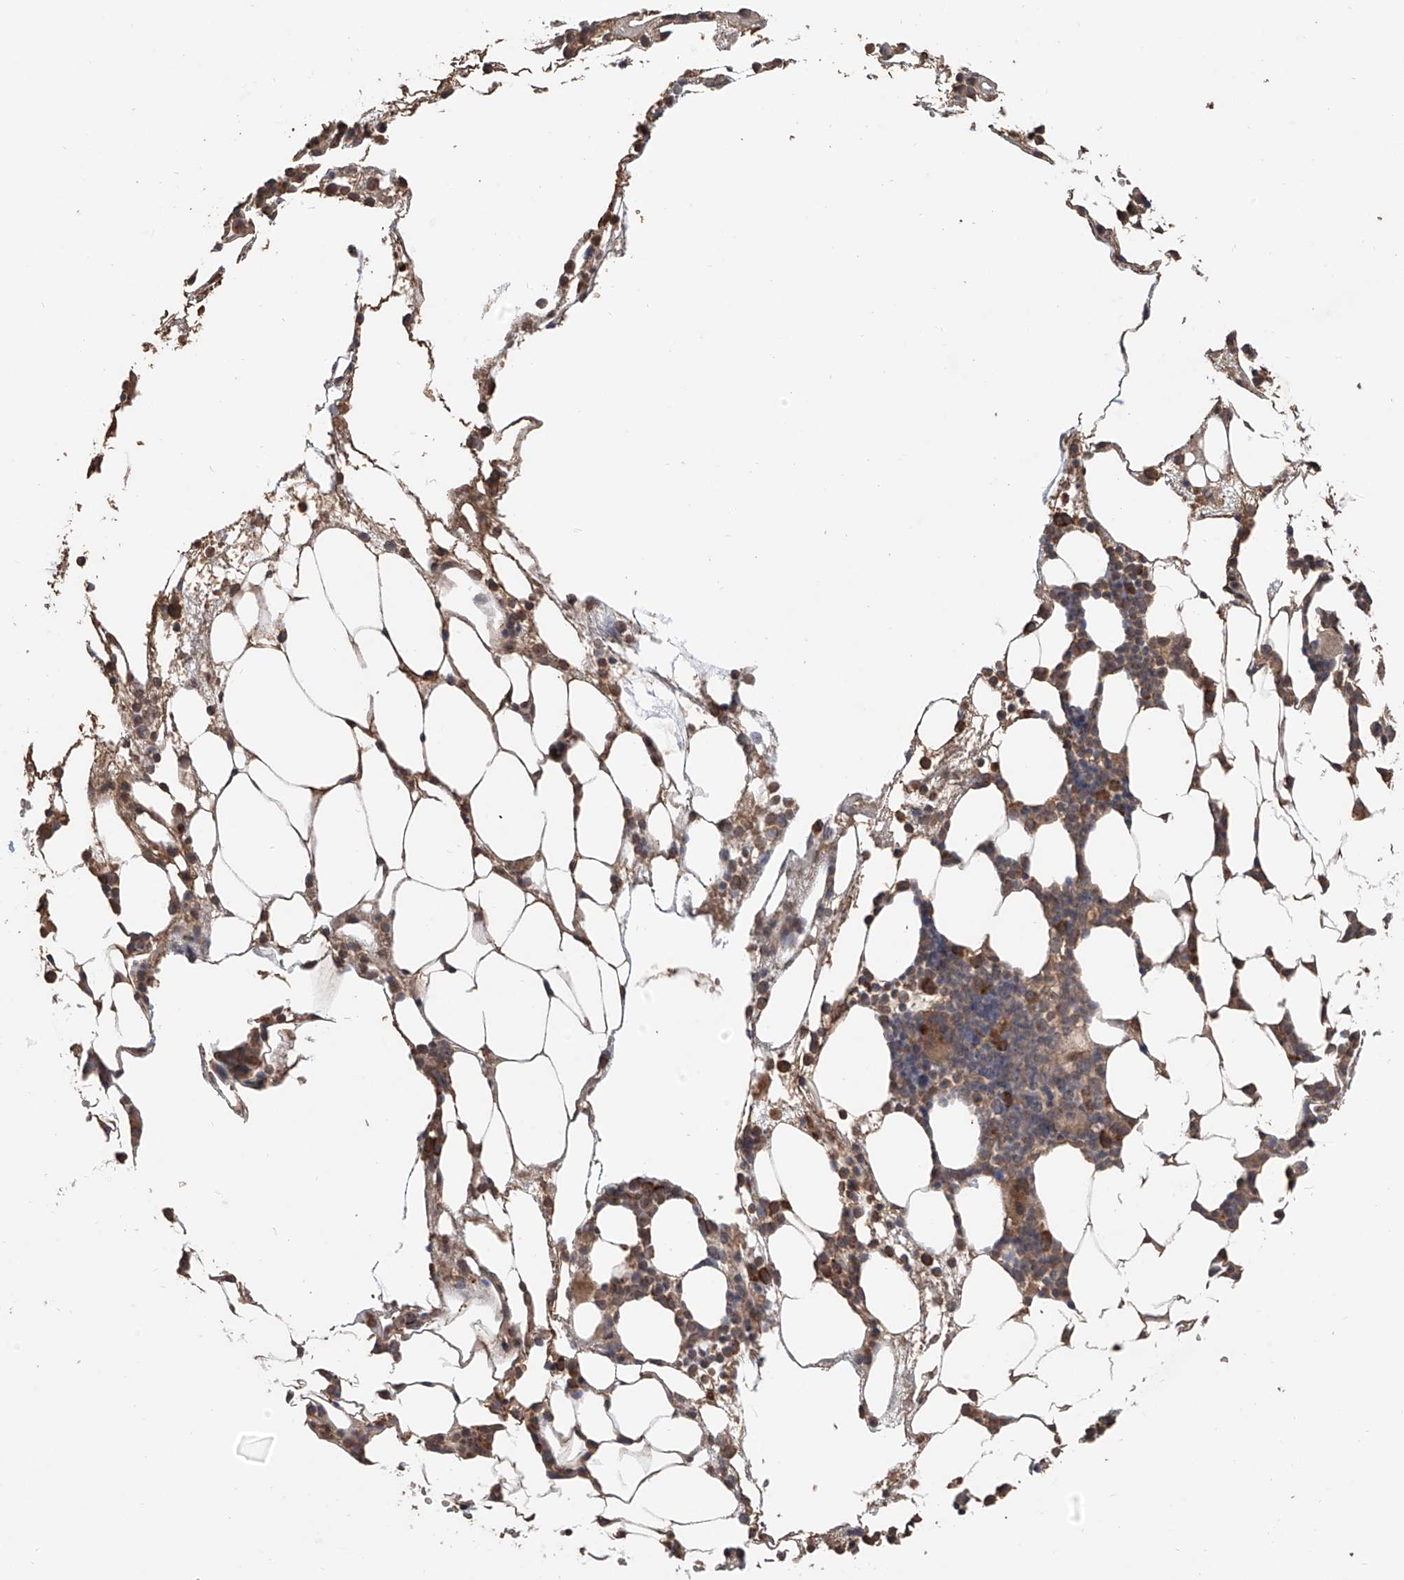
{"staining": {"intensity": "moderate", "quantity": "25%-75%", "location": "cytoplasmic/membranous"}, "tissue": "bone marrow", "cell_type": "Hematopoietic cells", "image_type": "normal", "snomed": [{"axis": "morphology", "description": "Normal tissue, NOS"}, {"axis": "morphology", "description": "Inflammation, NOS"}, {"axis": "topography", "description": "Bone marrow"}], "caption": "Approximately 25%-75% of hematopoietic cells in normal human bone marrow reveal moderate cytoplasmic/membranous protein staining as visualized by brown immunohistochemical staining.", "gene": "FAM135A", "patient": {"sex": "female", "age": 78}}